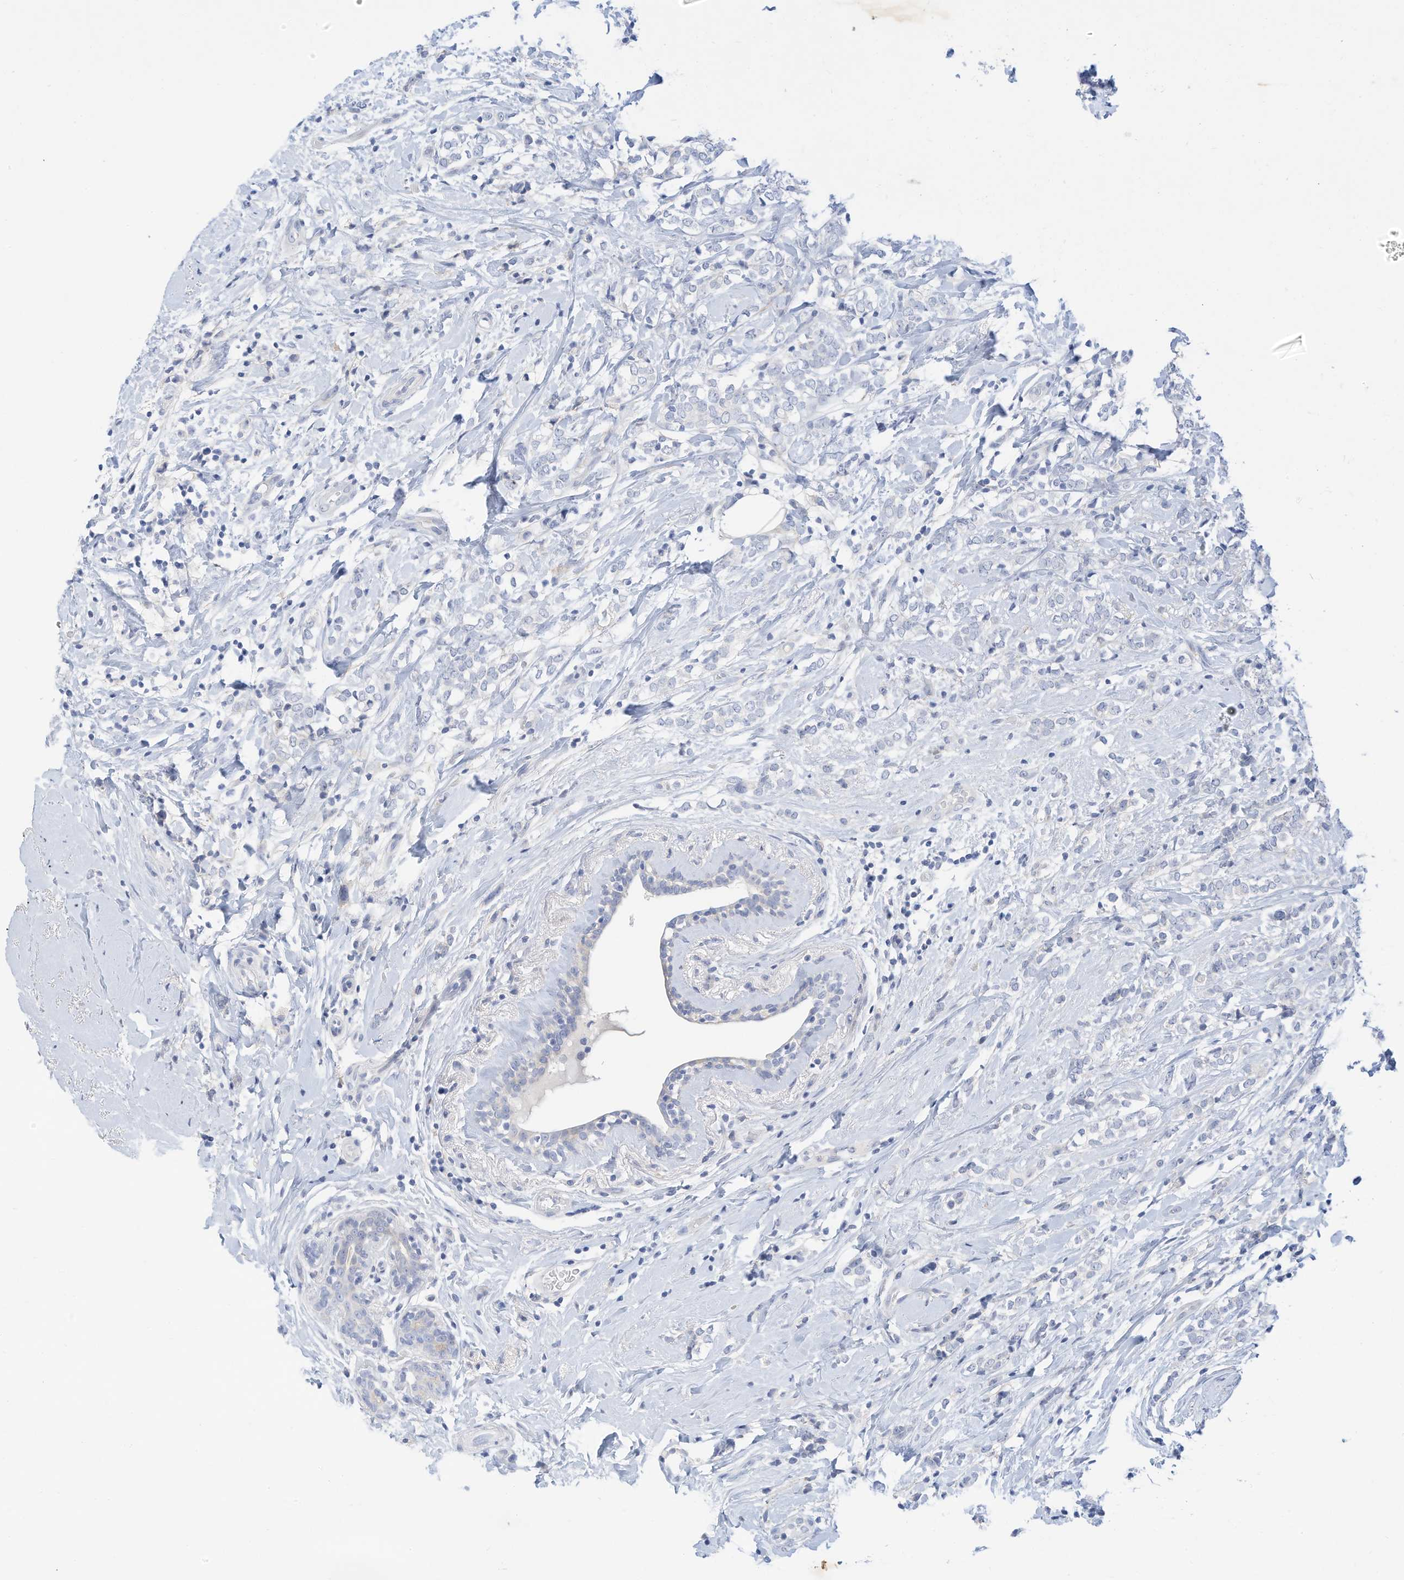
{"staining": {"intensity": "negative", "quantity": "none", "location": "none"}, "tissue": "breast cancer", "cell_type": "Tumor cells", "image_type": "cancer", "snomed": [{"axis": "morphology", "description": "Normal tissue, NOS"}, {"axis": "morphology", "description": "Lobular carcinoma"}, {"axis": "topography", "description": "Breast"}], "caption": "An immunohistochemistry photomicrograph of breast cancer (lobular carcinoma) is shown. There is no staining in tumor cells of breast cancer (lobular carcinoma).", "gene": "SPOCD1", "patient": {"sex": "female", "age": 47}}